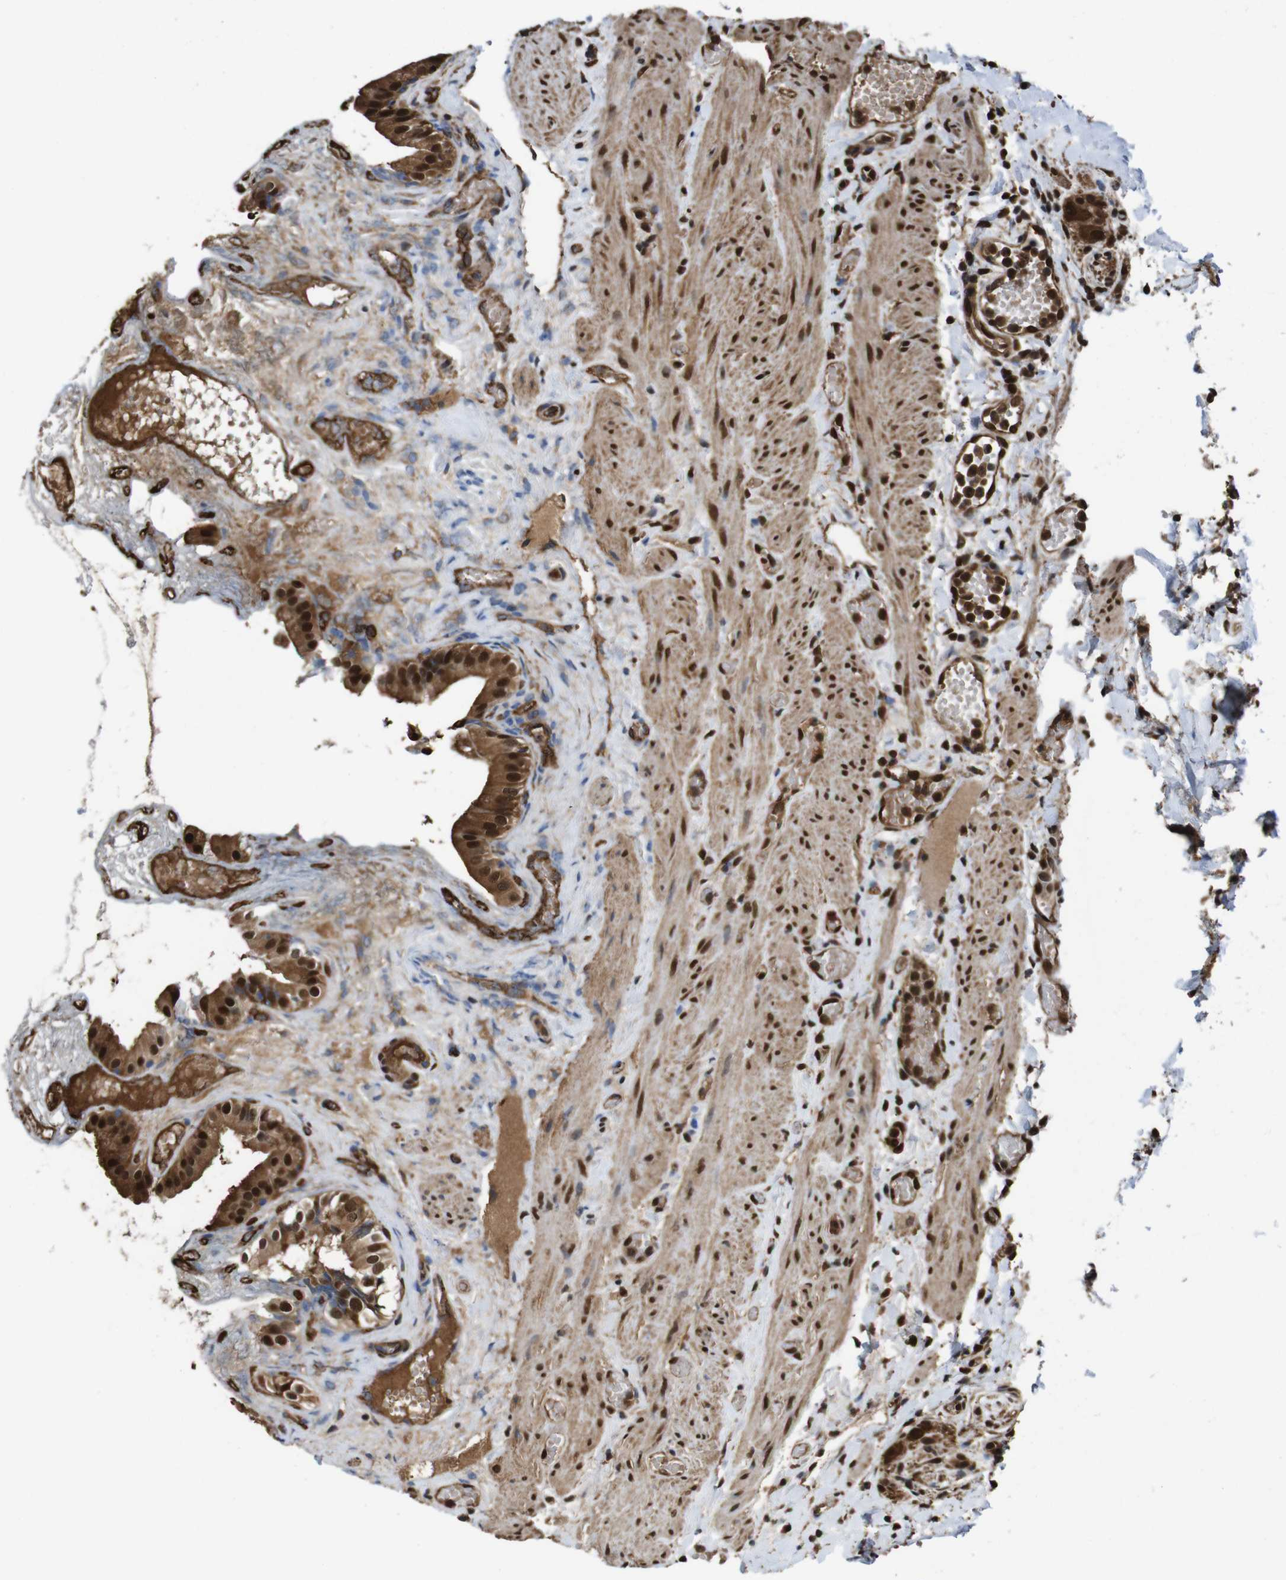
{"staining": {"intensity": "strong", "quantity": ">75%", "location": "cytoplasmic/membranous,nuclear"}, "tissue": "gallbladder", "cell_type": "Glandular cells", "image_type": "normal", "snomed": [{"axis": "morphology", "description": "Normal tissue, NOS"}, {"axis": "topography", "description": "Gallbladder"}], "caption": "IHC (DAB) staining of normal gallbladder reveals strong cytoplasmic/membranous,nuclear protein expression in approximately >75% of glandular cells.", "gene": "VCP", "patient": {"sex": "female", "age": 26}}